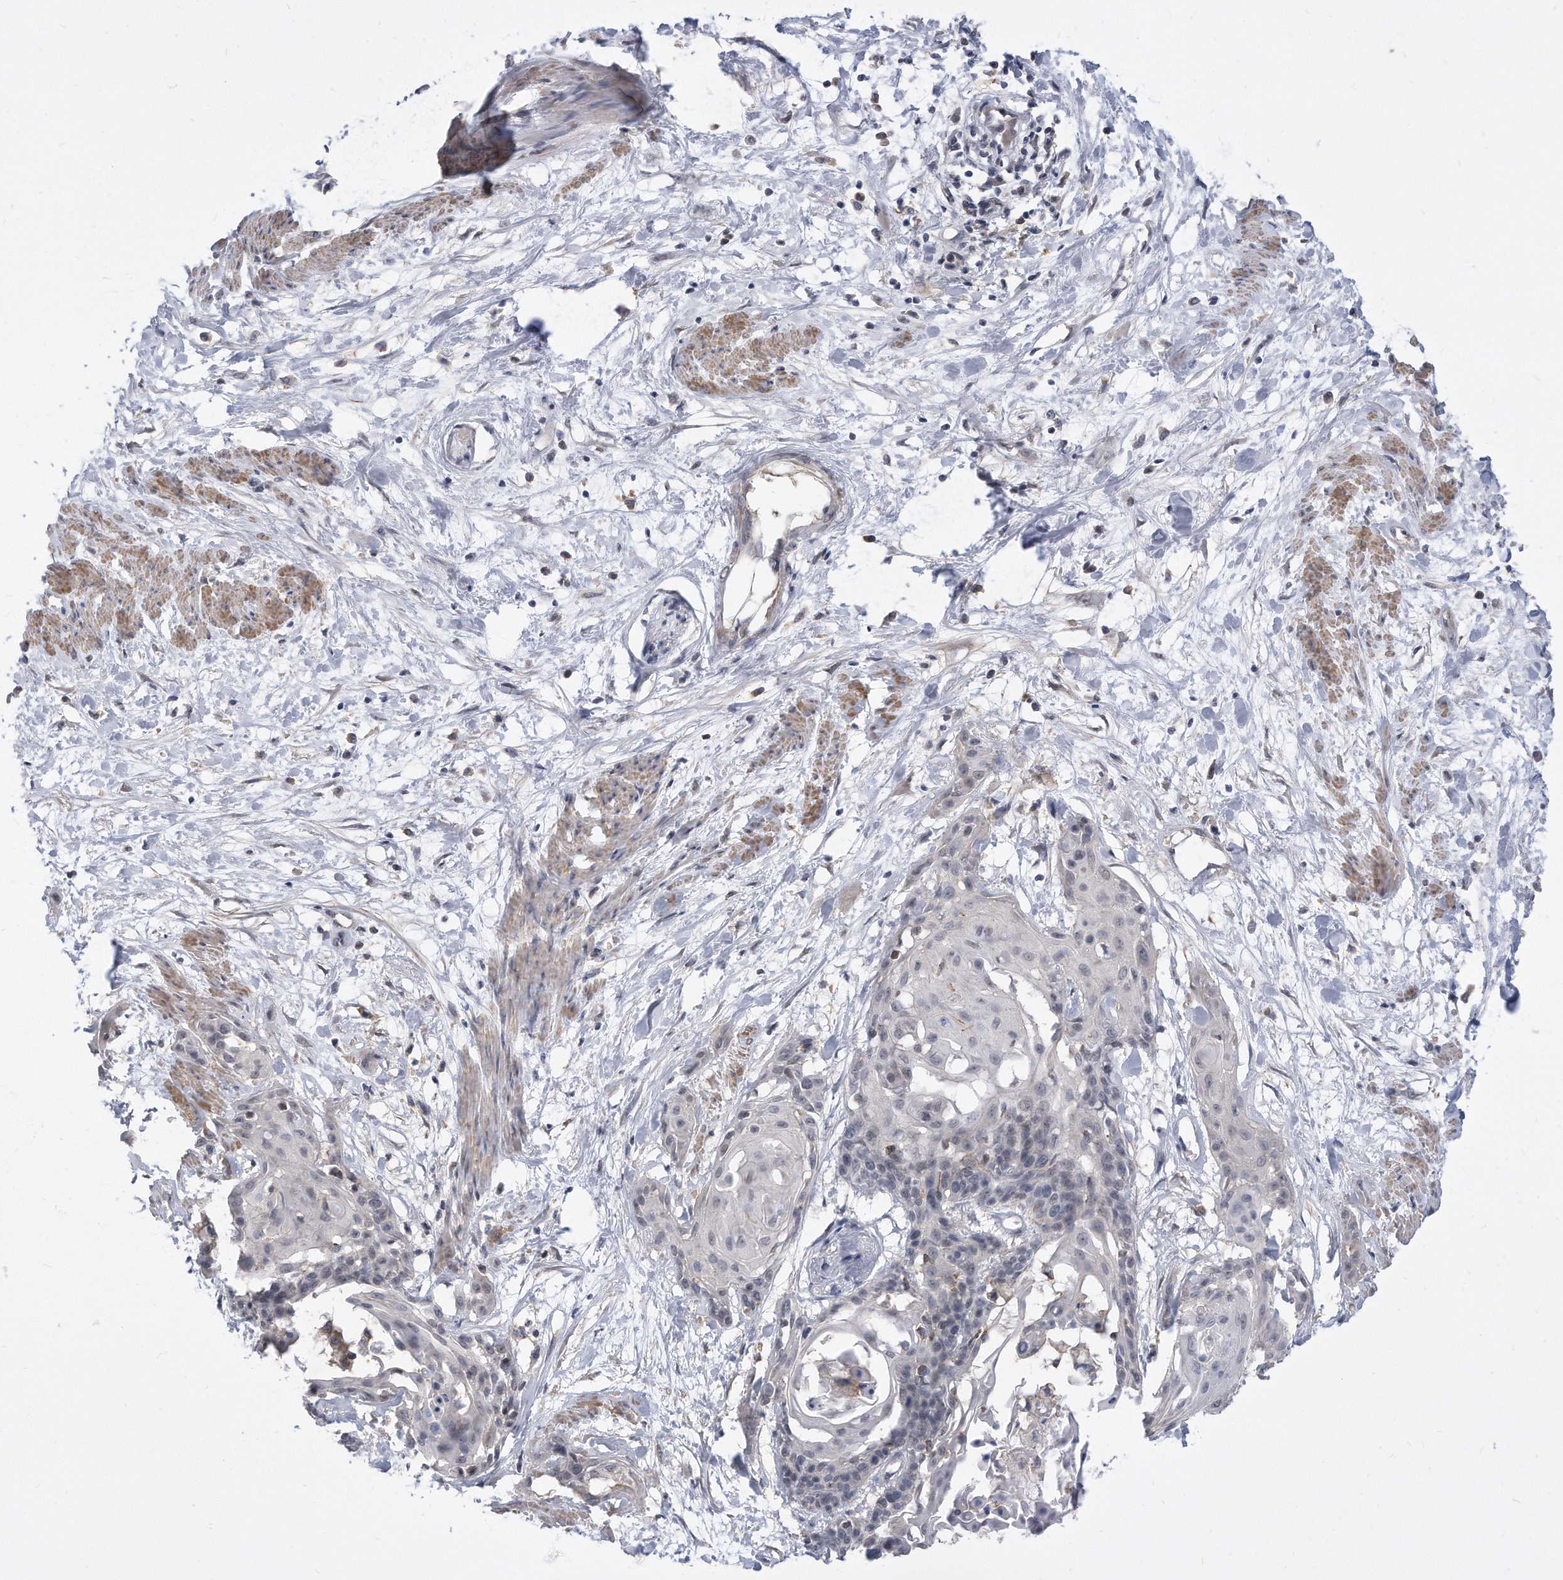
{"staining": {"intensity": "negative", "quantity": "none", "location": "none"}, "tissue": "cervical cancer", "cell_type": "Tumor cells", "image_type": "cancer", "snomed": [{"axis": "morphology", "description": "Squamous cell carcinoma, NOS"}, {"axis": "topography", "description": "Cervix"}], "caption": "The image exhibits no significant expression in tumor cells of cervical cancer (squamous cell carcinoma). (DAB (3,3'-diaminobenzidine) immunohistochemistry (IHC), high magnification).", "gene": "TCP1", "patient": {"sex": "female", "age": 57}}